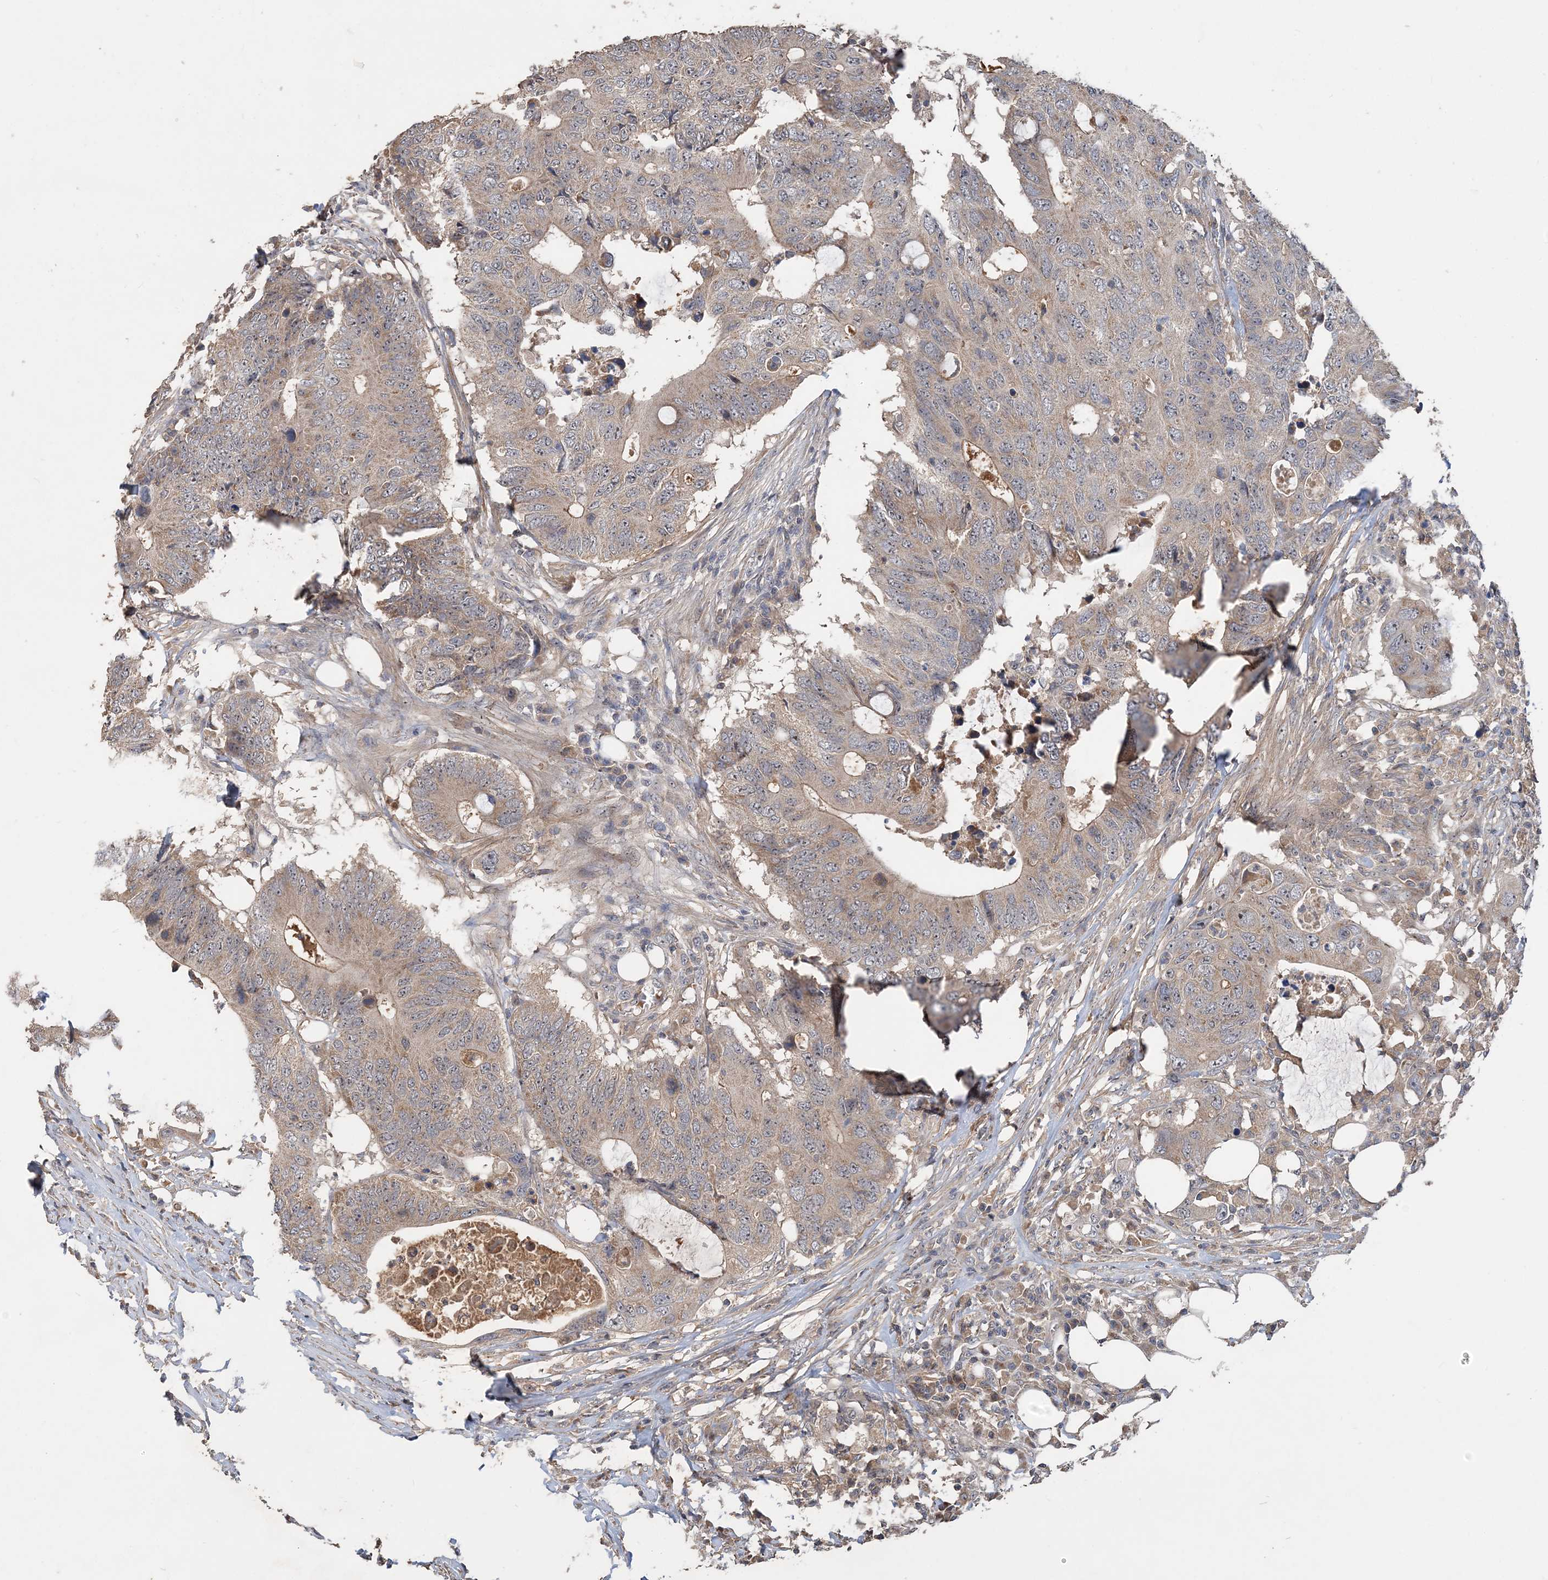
{"staining": {"intensity": "weak", "quantity": ">75%", "location": "cytoplasmic/membranous,nuclear"}, "tissue": "colorectal cancer", "cell_type": "Tumor cells", "image_type": "cancer", "snomed": [{"axis": "morphology", "description": "Adenocarcinoma, NOS"}, {"axis": "topography", "description": "Colon"}], "caption": "Colorectal adenocarcinoma stained with DAB immunohistochemistry (IHC) displays low levels of weak cytoplasmic/membranous and nuclear staining in approximately >75% of tumor cells.", "gene": "GRINA", "patient": {"sex": "male", "age": 71}}